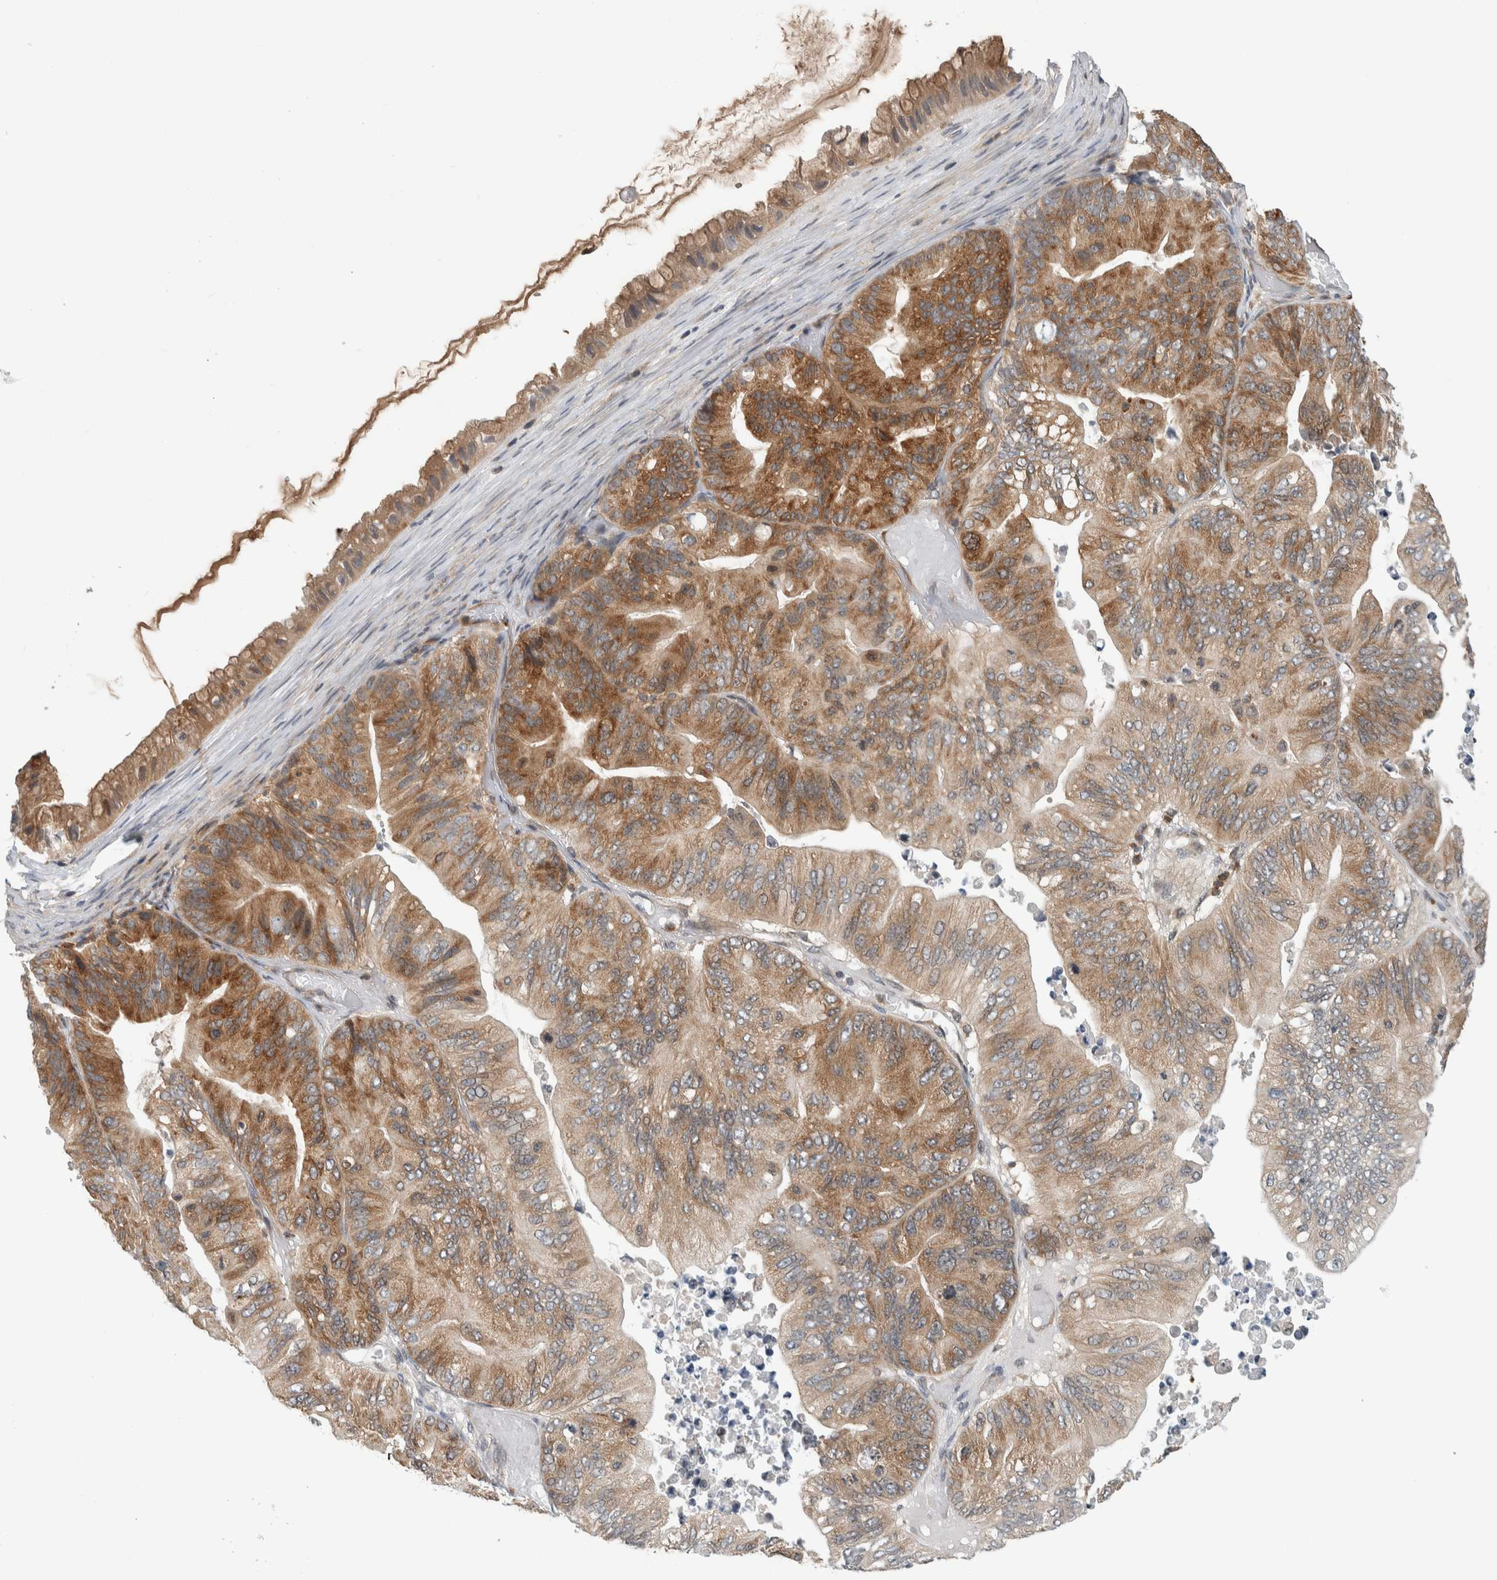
{"staining": {"intensity": "moderate", "quantity": ">75%", "location": "cytoplasmic/membranous"}, "tissue": "ovarian cancer", "cell_type": "Tumor cells", "image_type": "cancer", "snomed": [{"axis": "morphology", "description": "Cystadenocarcinoma, mucinous, NOS"}, {"axis": "topography", "description": "Ovary"}], "caption": "Immunohistochemistry image of human ovarian cancer stained for a protein (brown), which demonstrates medium levels of moderate cytoplasmic/membranous expression in about >75% of tumor cells.", "gene": "CCDC43", "patient": {"sex": "female", "age": 61}}